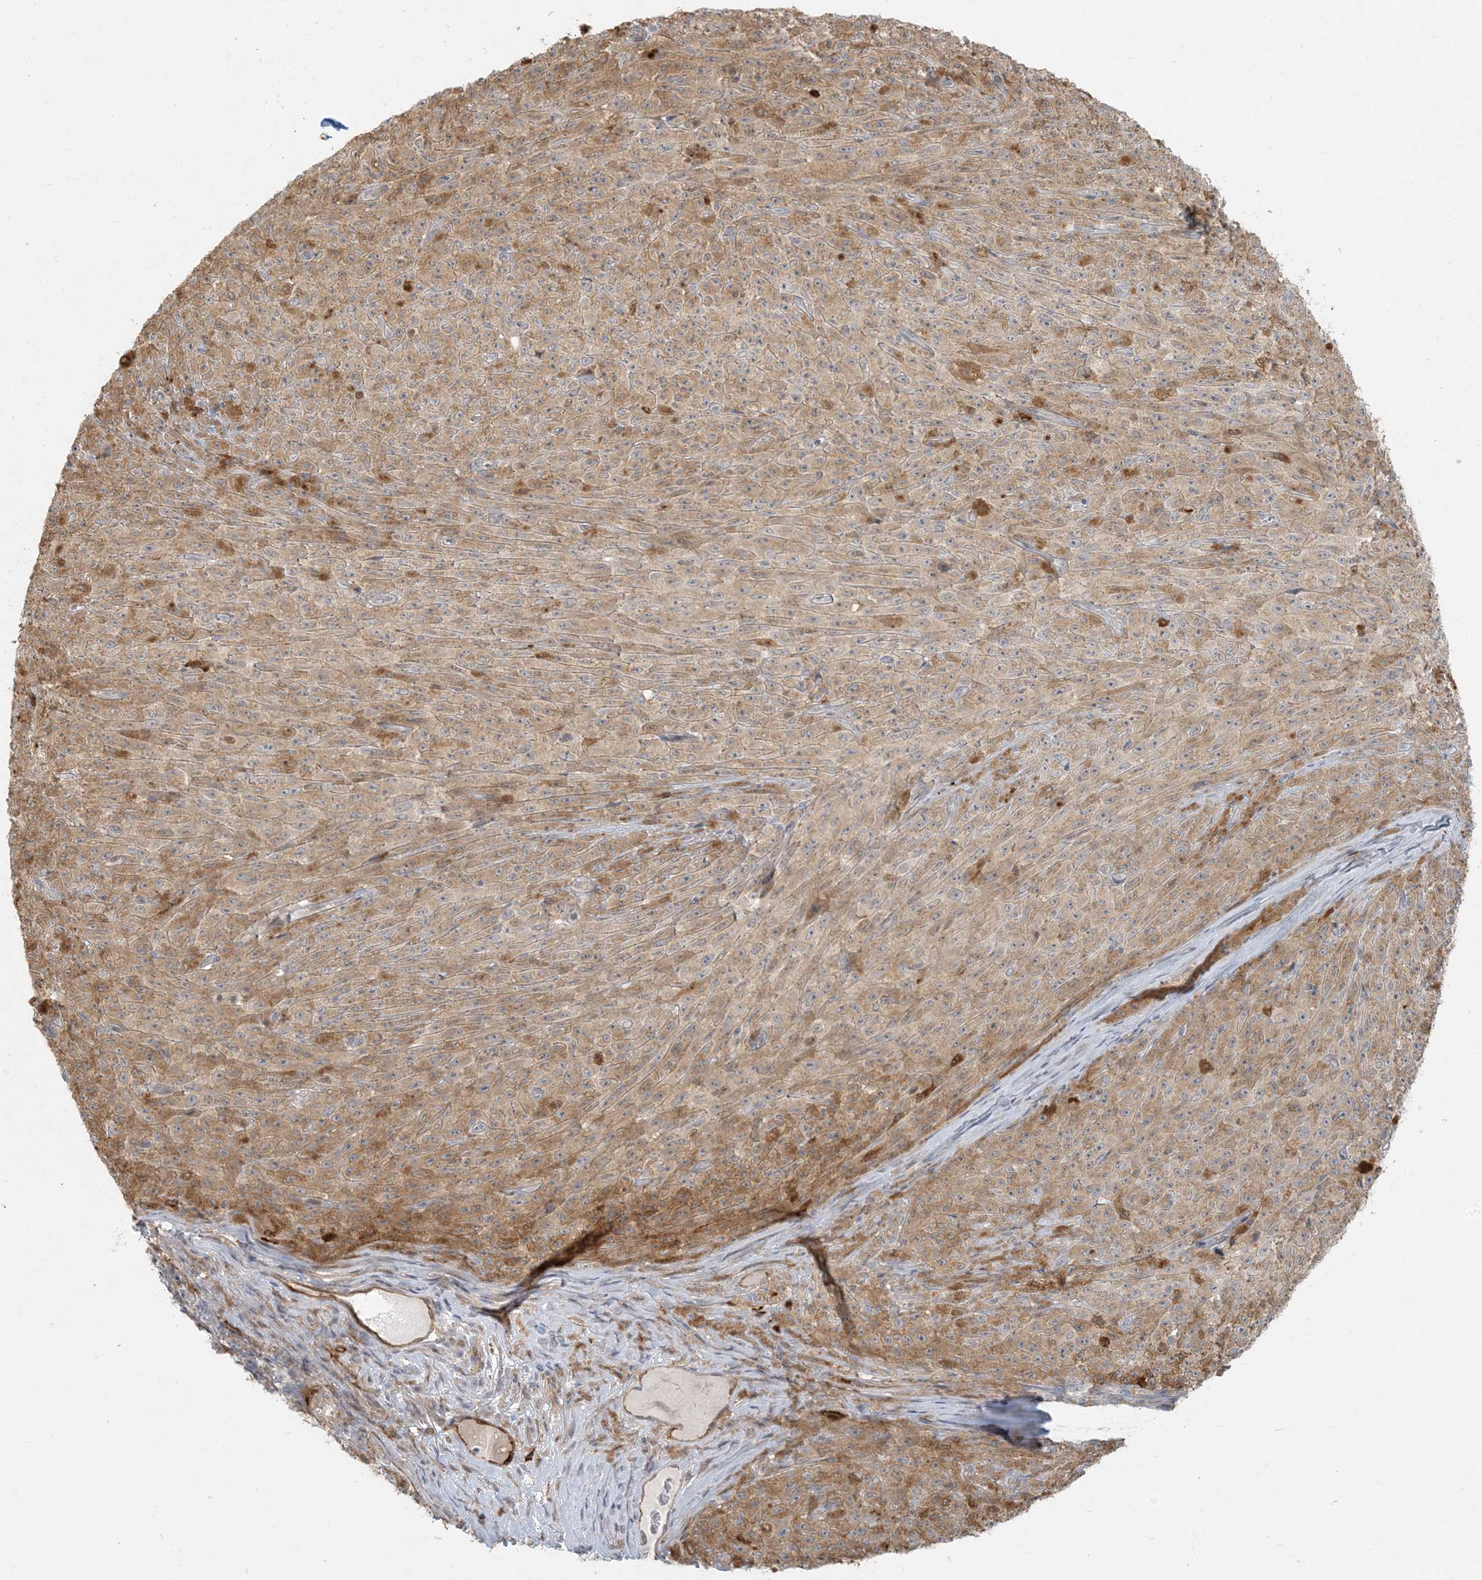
{"staining": {"intensity": "moderate", "quantity": ">75%", "location": "cytoplasmic/membranous"}, "tissue": "melanoma", "cell_type": "Tumor cells", "image_type": "cancer", "snomed": [{"axis": "morphology", "description": "Malignant melanoma, NOS"}, {"axis": "topography", "description": "Skin"}], "caption": "This image demonstrates immunohistochemistry staining of melanoma, with medium moderate cytoplasmic/membranous positivity in approximately >75% of tumor cells.", "gene": "BCORL1", "patient": {"sex": "female", "age": 82}}